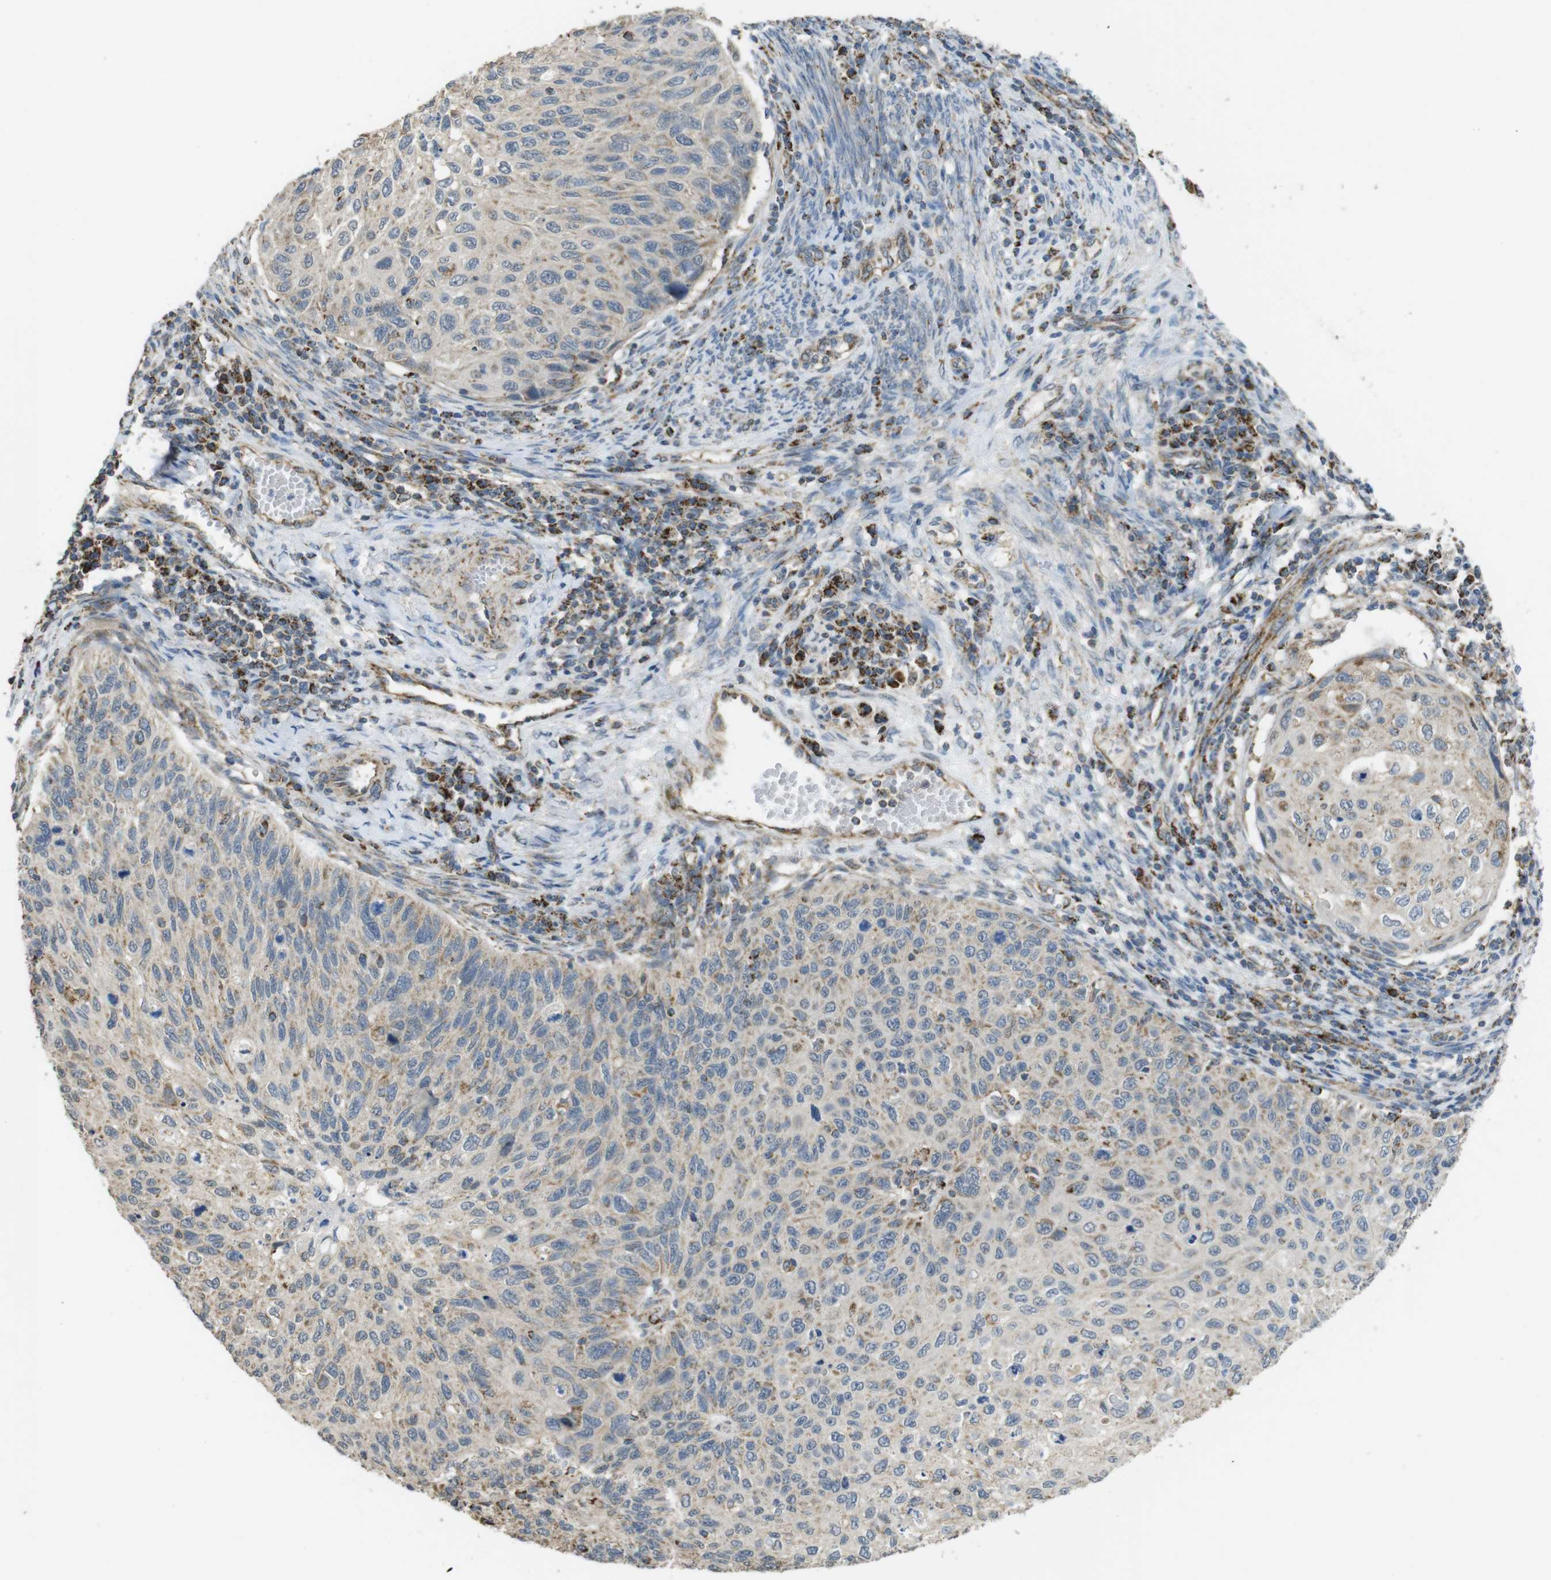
{"staining": {"intensity": "weak", "quantity": "25%-75%", "location": "cytoplasmic/membranous"}, "tissue": "cervical cancer", "cell_type": "Tumor cells", "image_type": "cancer", "snomed": [{"axis": "morphology", "description": "Squamous cell carcinoma, NOS"}, {"axis": "topography", "description": "Cervix"}], "caption": "Approximately 25%-75% of tumor cells in human cervical squamous cell carcinoma display weak cytoplasmic/membranous protein staining as visualized by brown immunohistochemical staining.", "gene": "CALHM2", "patient": {"sex": "female", "age": 70}}